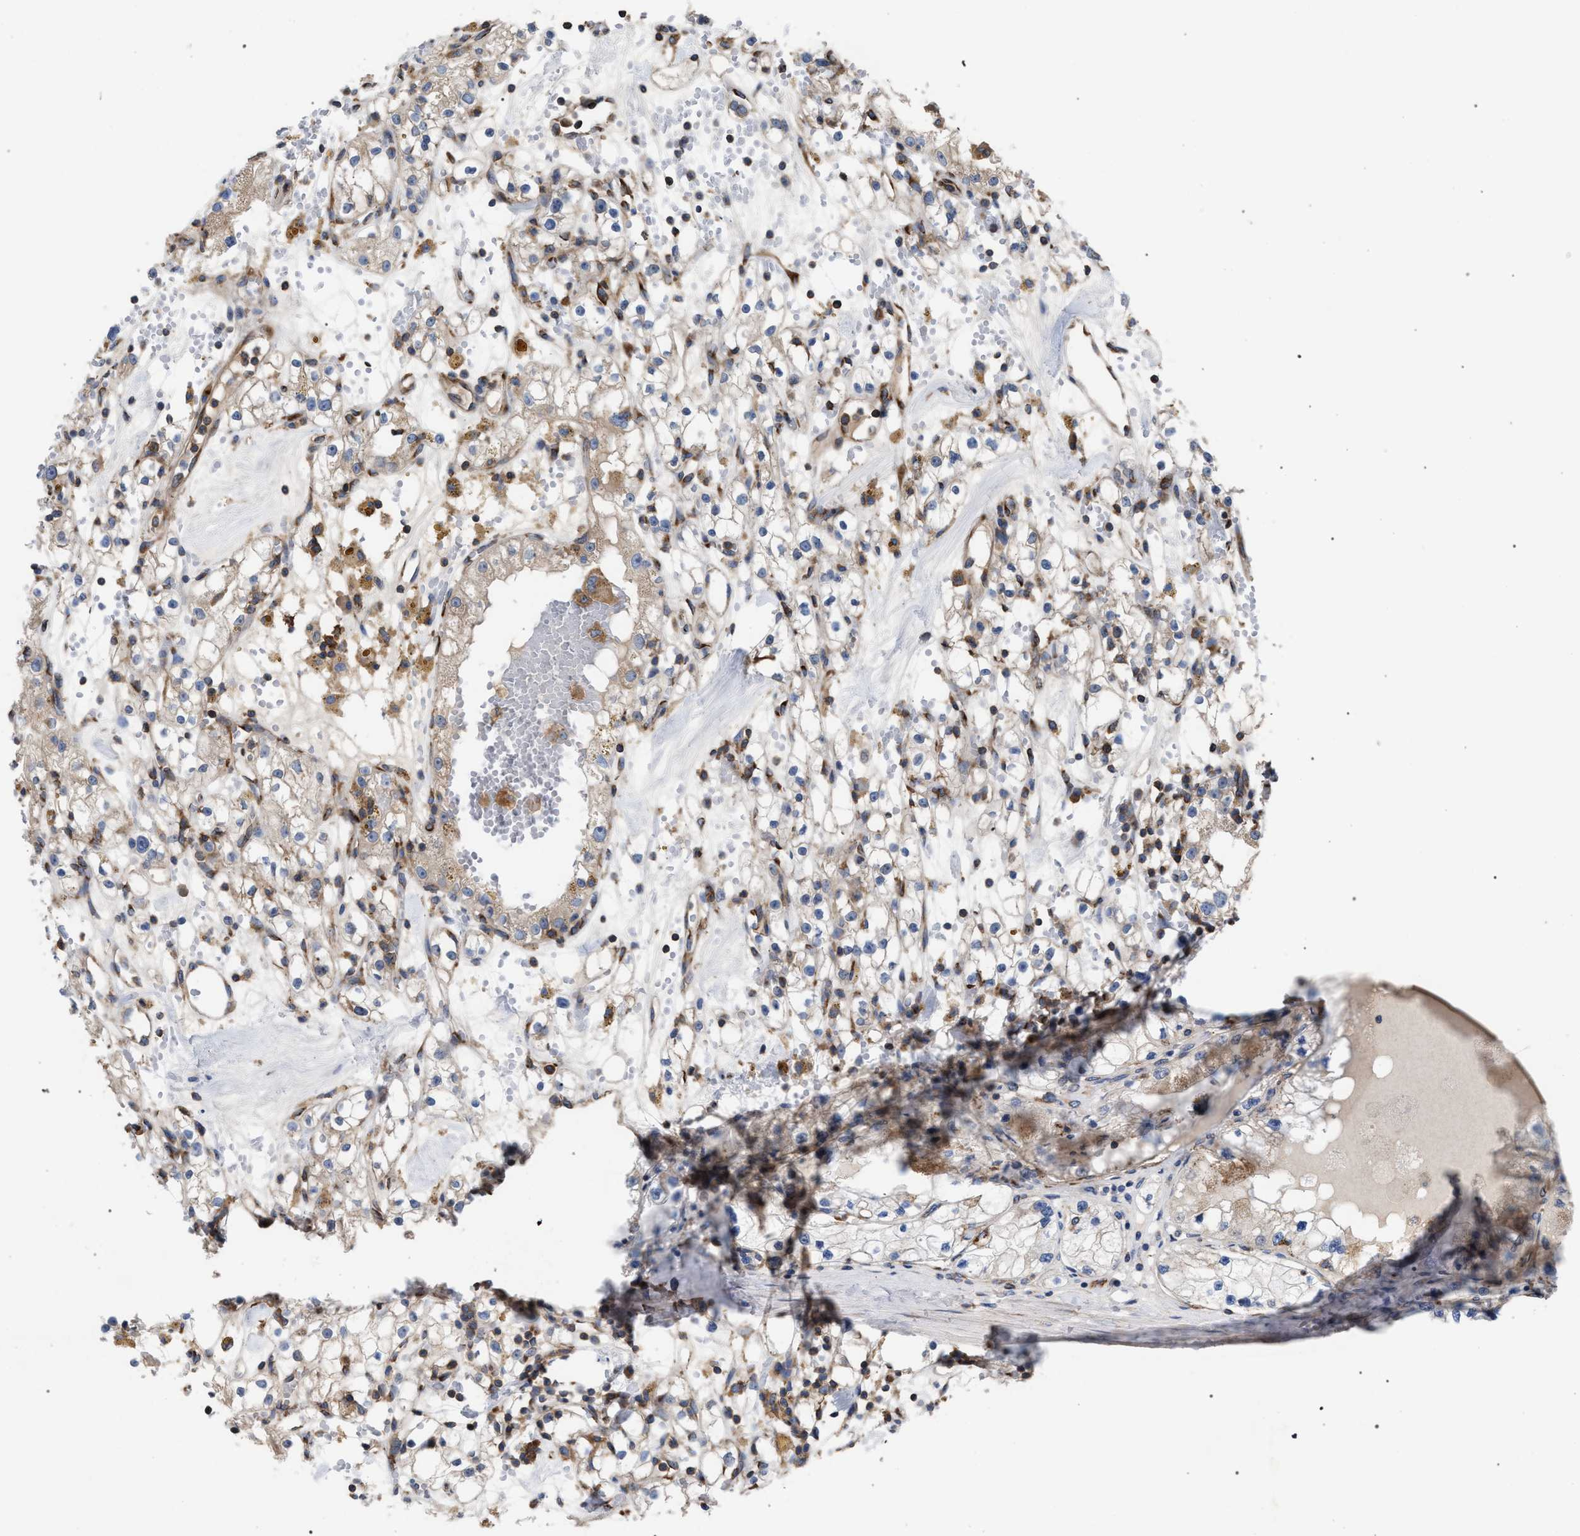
{"staining": {"intensity": "moderate", "quantity": "<25%", "location": "cytoplasmic/membranous"}, "tissue": "renal cancer", "cell_type": "Tumor cells", "image_type": "cancer", "snomed": [{"axis": "morphology", "description": "Adenocarcinoma, NOS"}, {"axis": "topography", "description": "Kidney"}], "caption": "Adenocarcinoma (renal) stained with immunohistochemistry shows moderate cytoplasmic/membranous positivity in approximately <25% of tumor cells. The staining was performed using DAB, with brown indicating positive protein expression. Nuclei are stained blue with hematoxylin.", "gene": "CDR2L", "patient": {"sex": "male", "age": 56}}